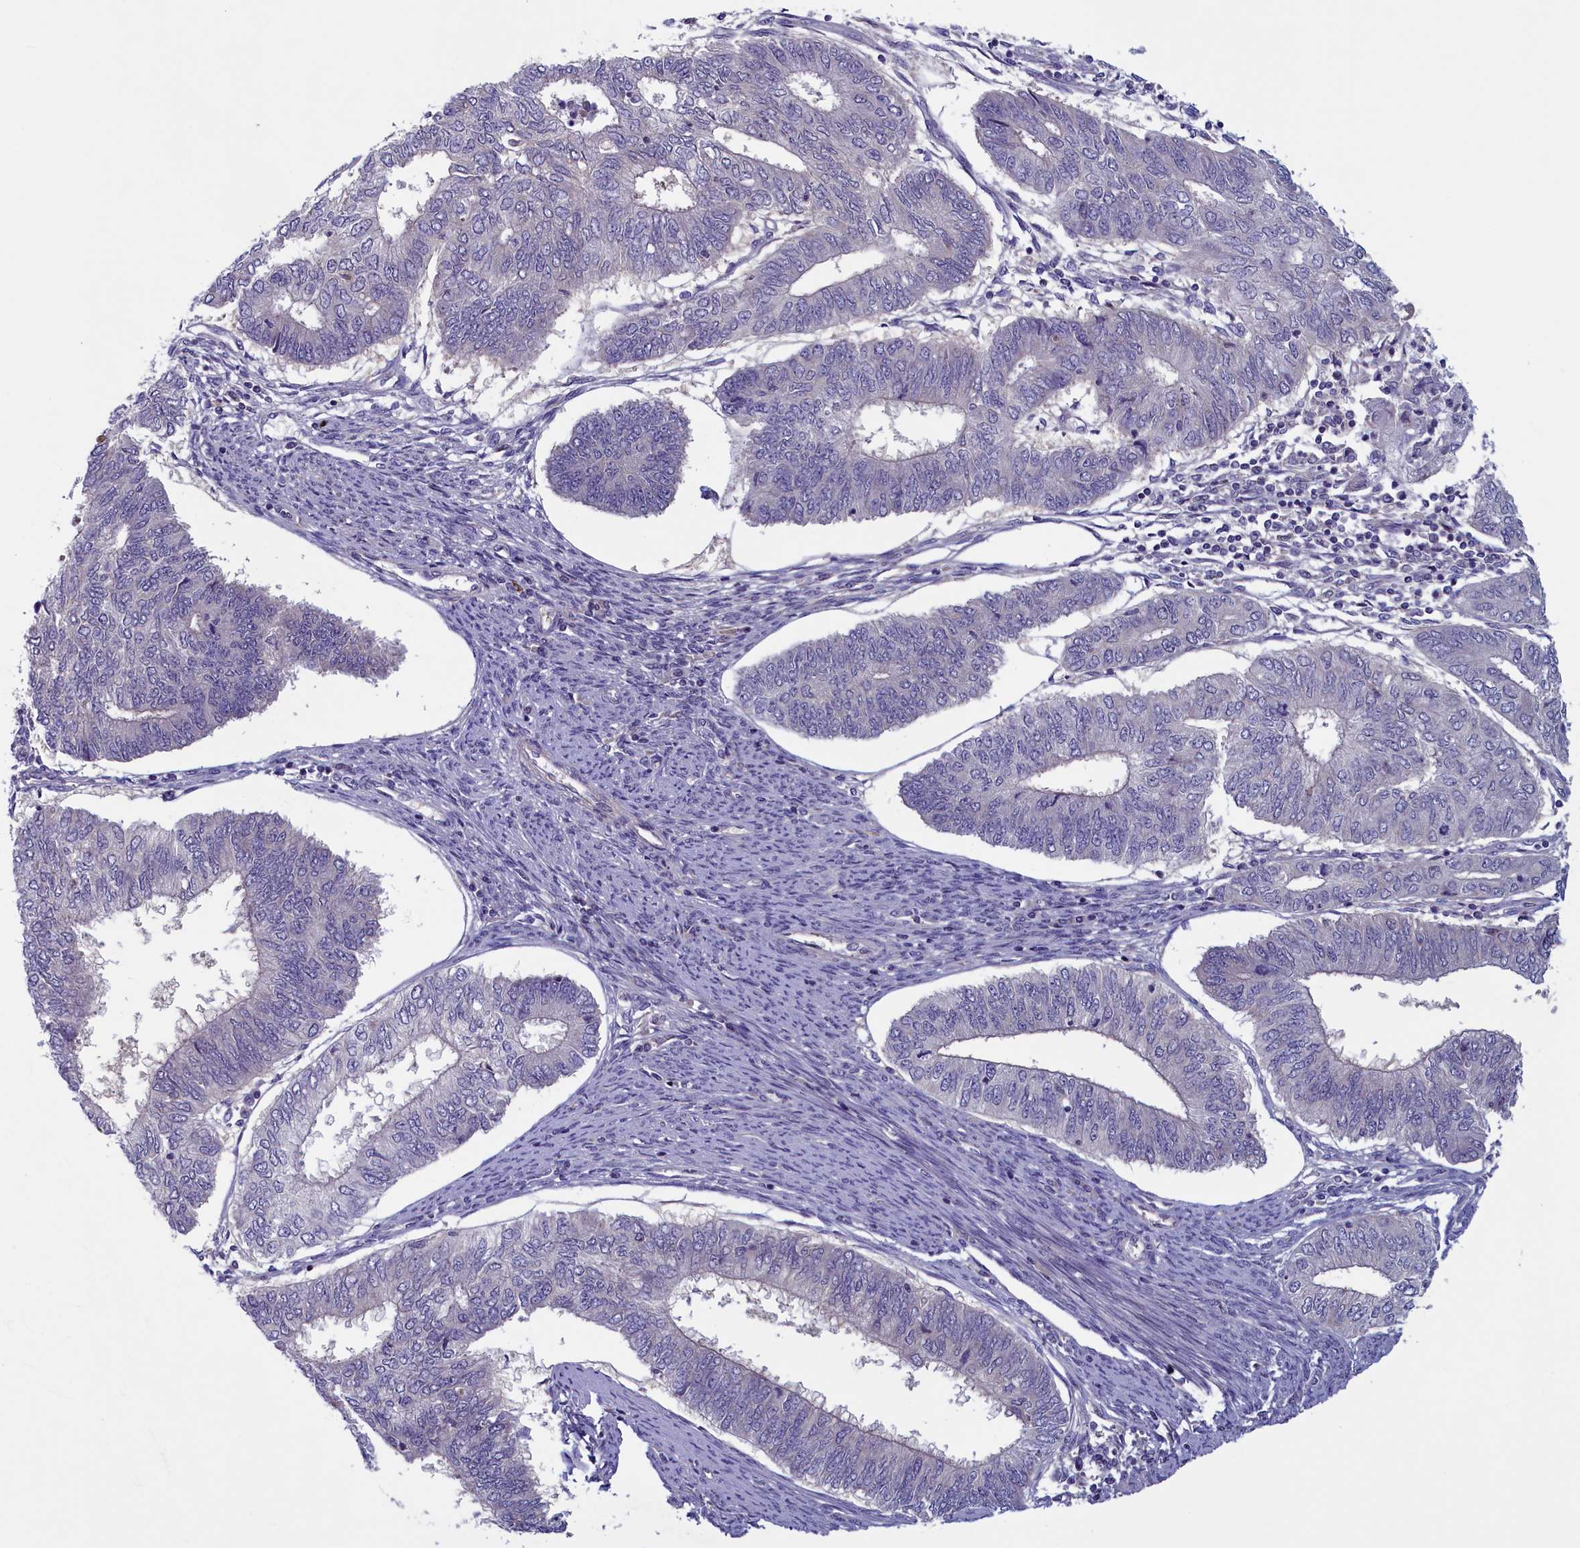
{"staining": {"intensity": "negative", "quantity": "none", "location": "none"}, "tissue": "endometrial cancer", "cell_type": "Tumor cells", "image_type": "cancer", "snomed": [{"axis": "morphology", "description": "Adenocarcinoma, NOS"}, {"axis": "topography", "description": "Endometrium"}], "caption": "An immunohistochemistry (IHC) photomicrograph of endometrial cancer is shown. There is no staining in tumor cells of endometrial cancer.", "gene": "NUBP1", "patient": {"sex": "female", "age": 68}}